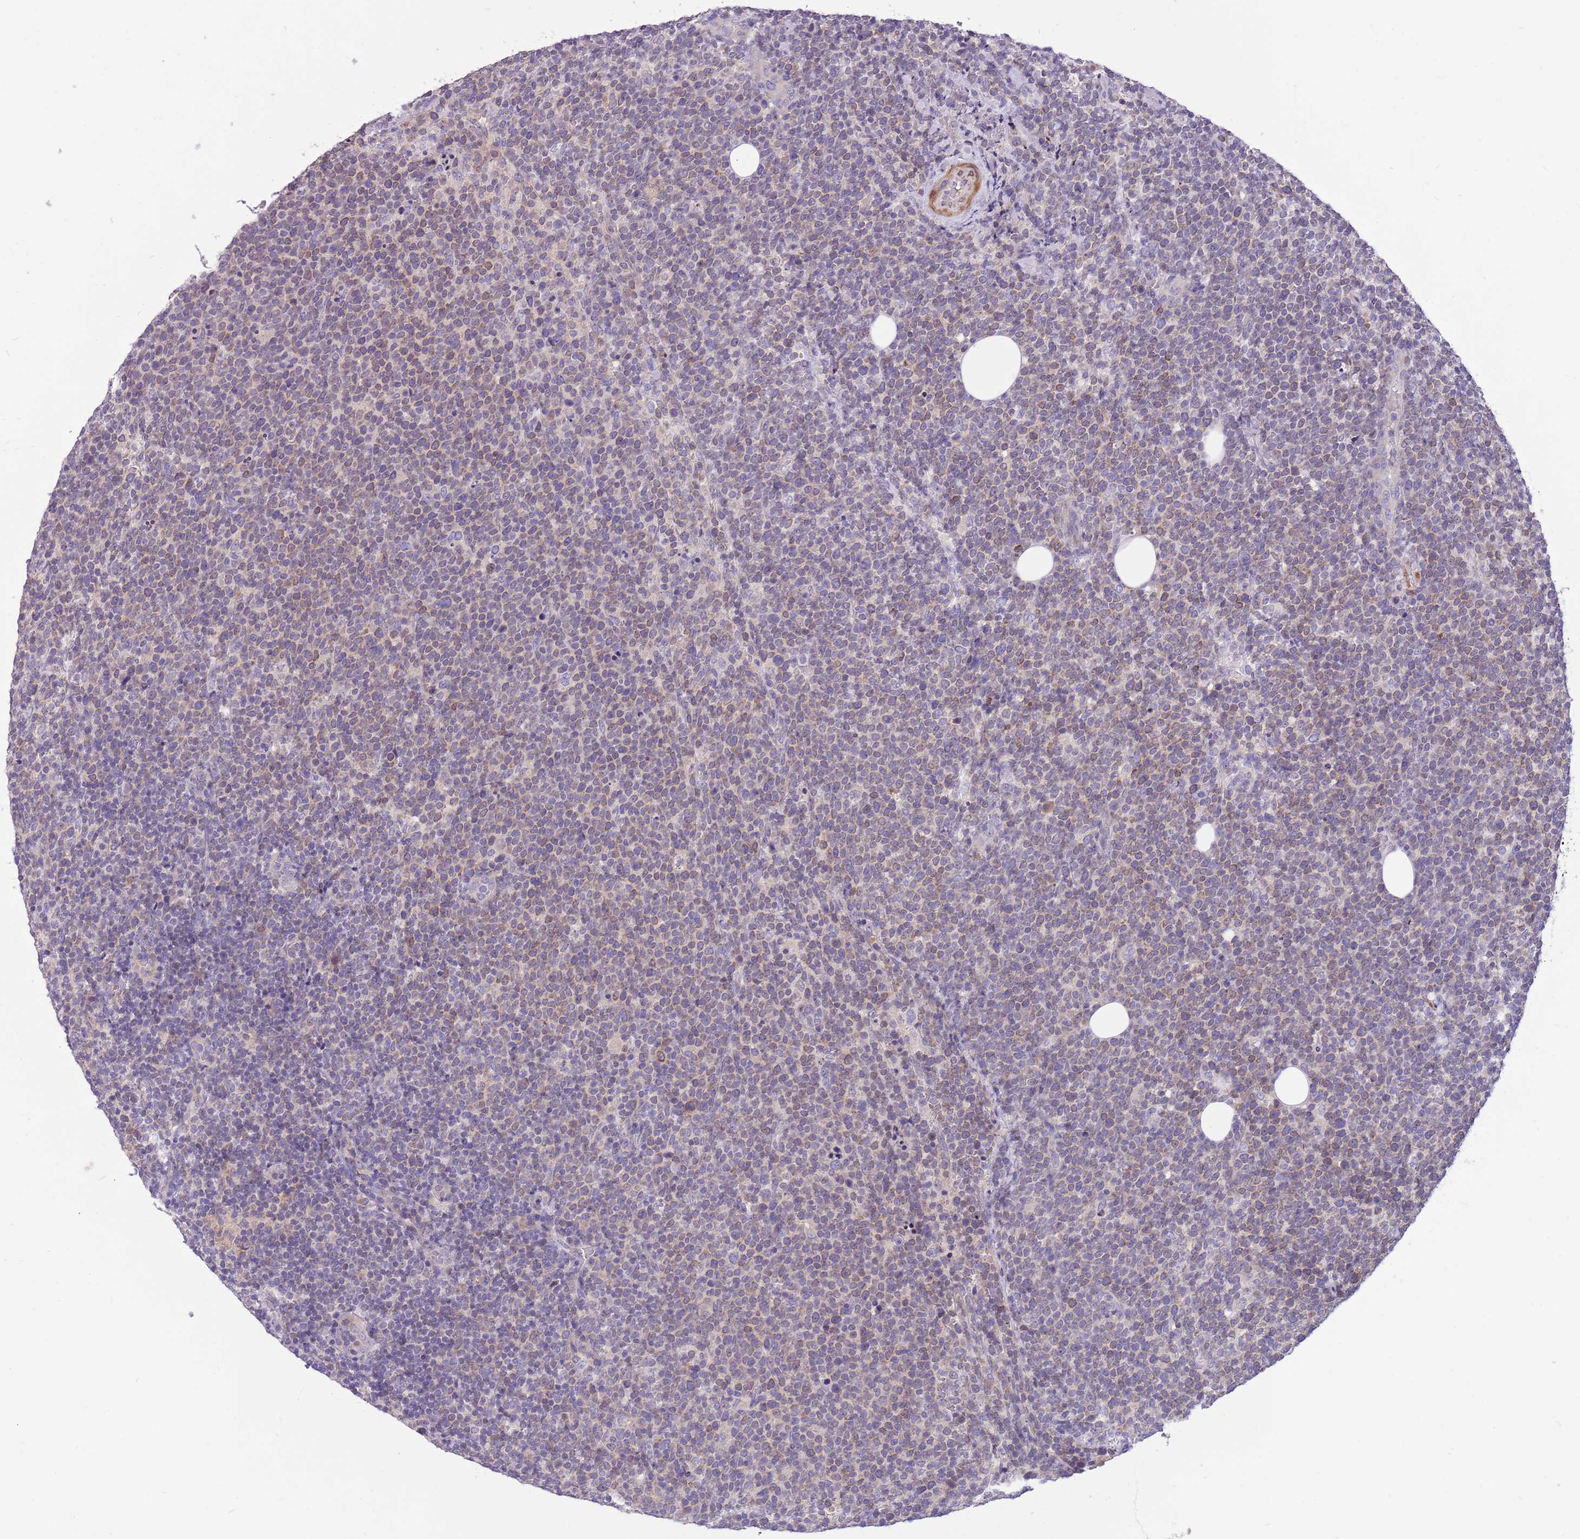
{"staining": {"intensity": "weak", "quantity": "<25%", "location": "cytoplasmic/membranous"}, "tissue": "lymphoma", "cell_type": "Tumor cells", "image_type": "cancer", "snomed": [{"axis": "morphology", "description": "Malignant lymphoma, non-Hodgkin's type, High grade"}, {"axis": "topography", "description": "Lymph node"}], "caption": "Immunohistochemistry (IHC) of lymphoma demonstrates no expression in tumor cells. The staining is performed using DAB (3,3'-diaminobenzidine) brown chromogen with nuclei counter-stained in using hematoxylin.", "gene": "GLCE", "patient": {"sex": "male", "age": 61}}